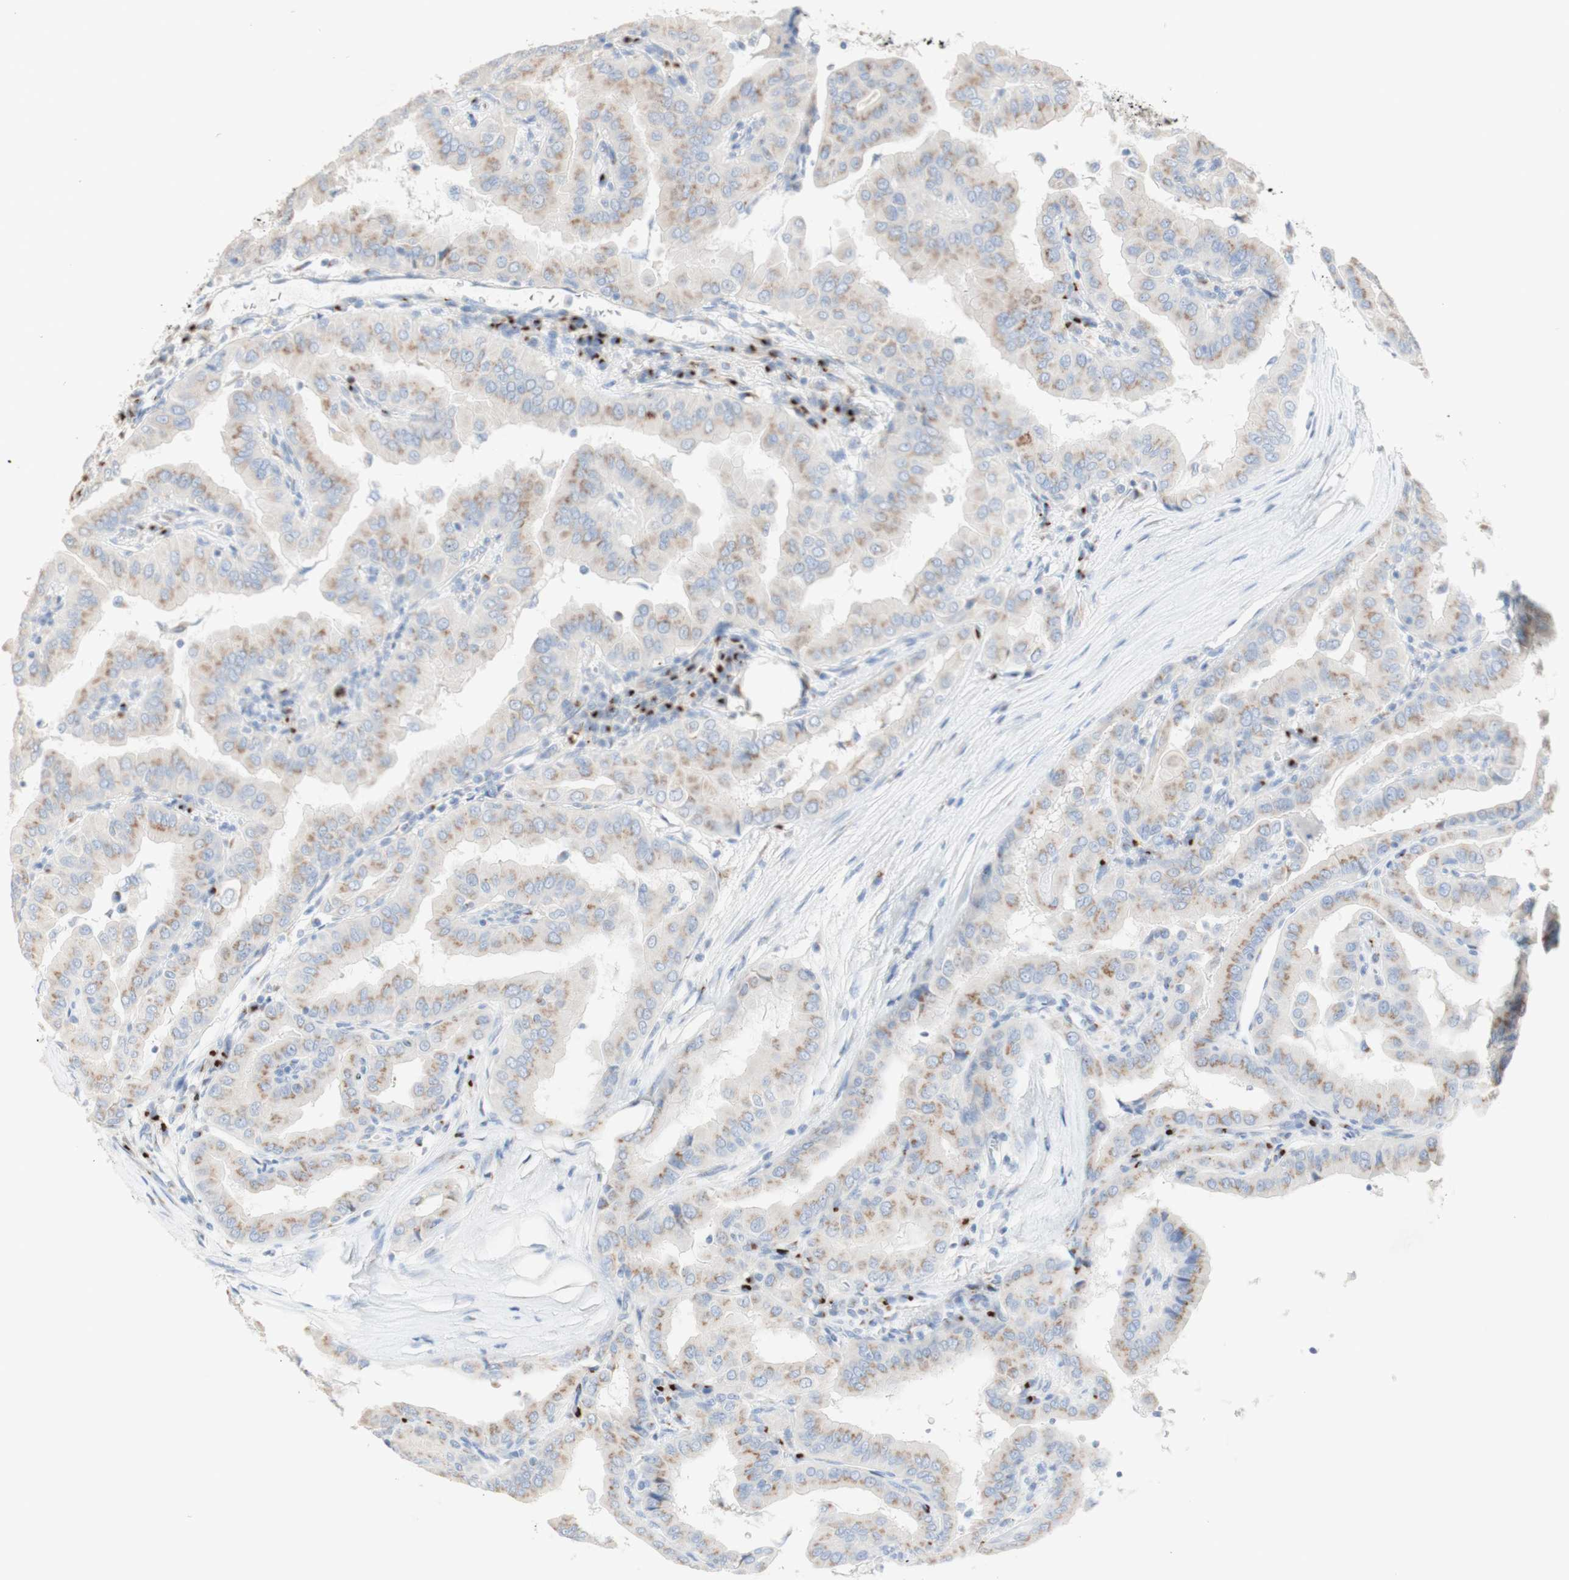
{"staining": {"intensity": "moderate", "quantity": ">75%", "location": "cytoplasmic/membranous"}, "tissue": "thyroid cancer", "cell_type": "Tumor cells", "image_type": "cancer", "snomed": [{"axis": "morphology", "description": "Papillary adenocarcinoma, NOS"}, {"axis": "topography", "description": "Thyroid gland"}], "caption": "Thyroid cancer stained with DAB (3,3'-diaminobenzidine) immunohistochemistry (IHC) demonstrates medium levels of moderate cytoplasmic/membranous staining in about >75% of tumor cells.", "gene": "MANEA", "patient": {"sex": "male", "age": 33}}